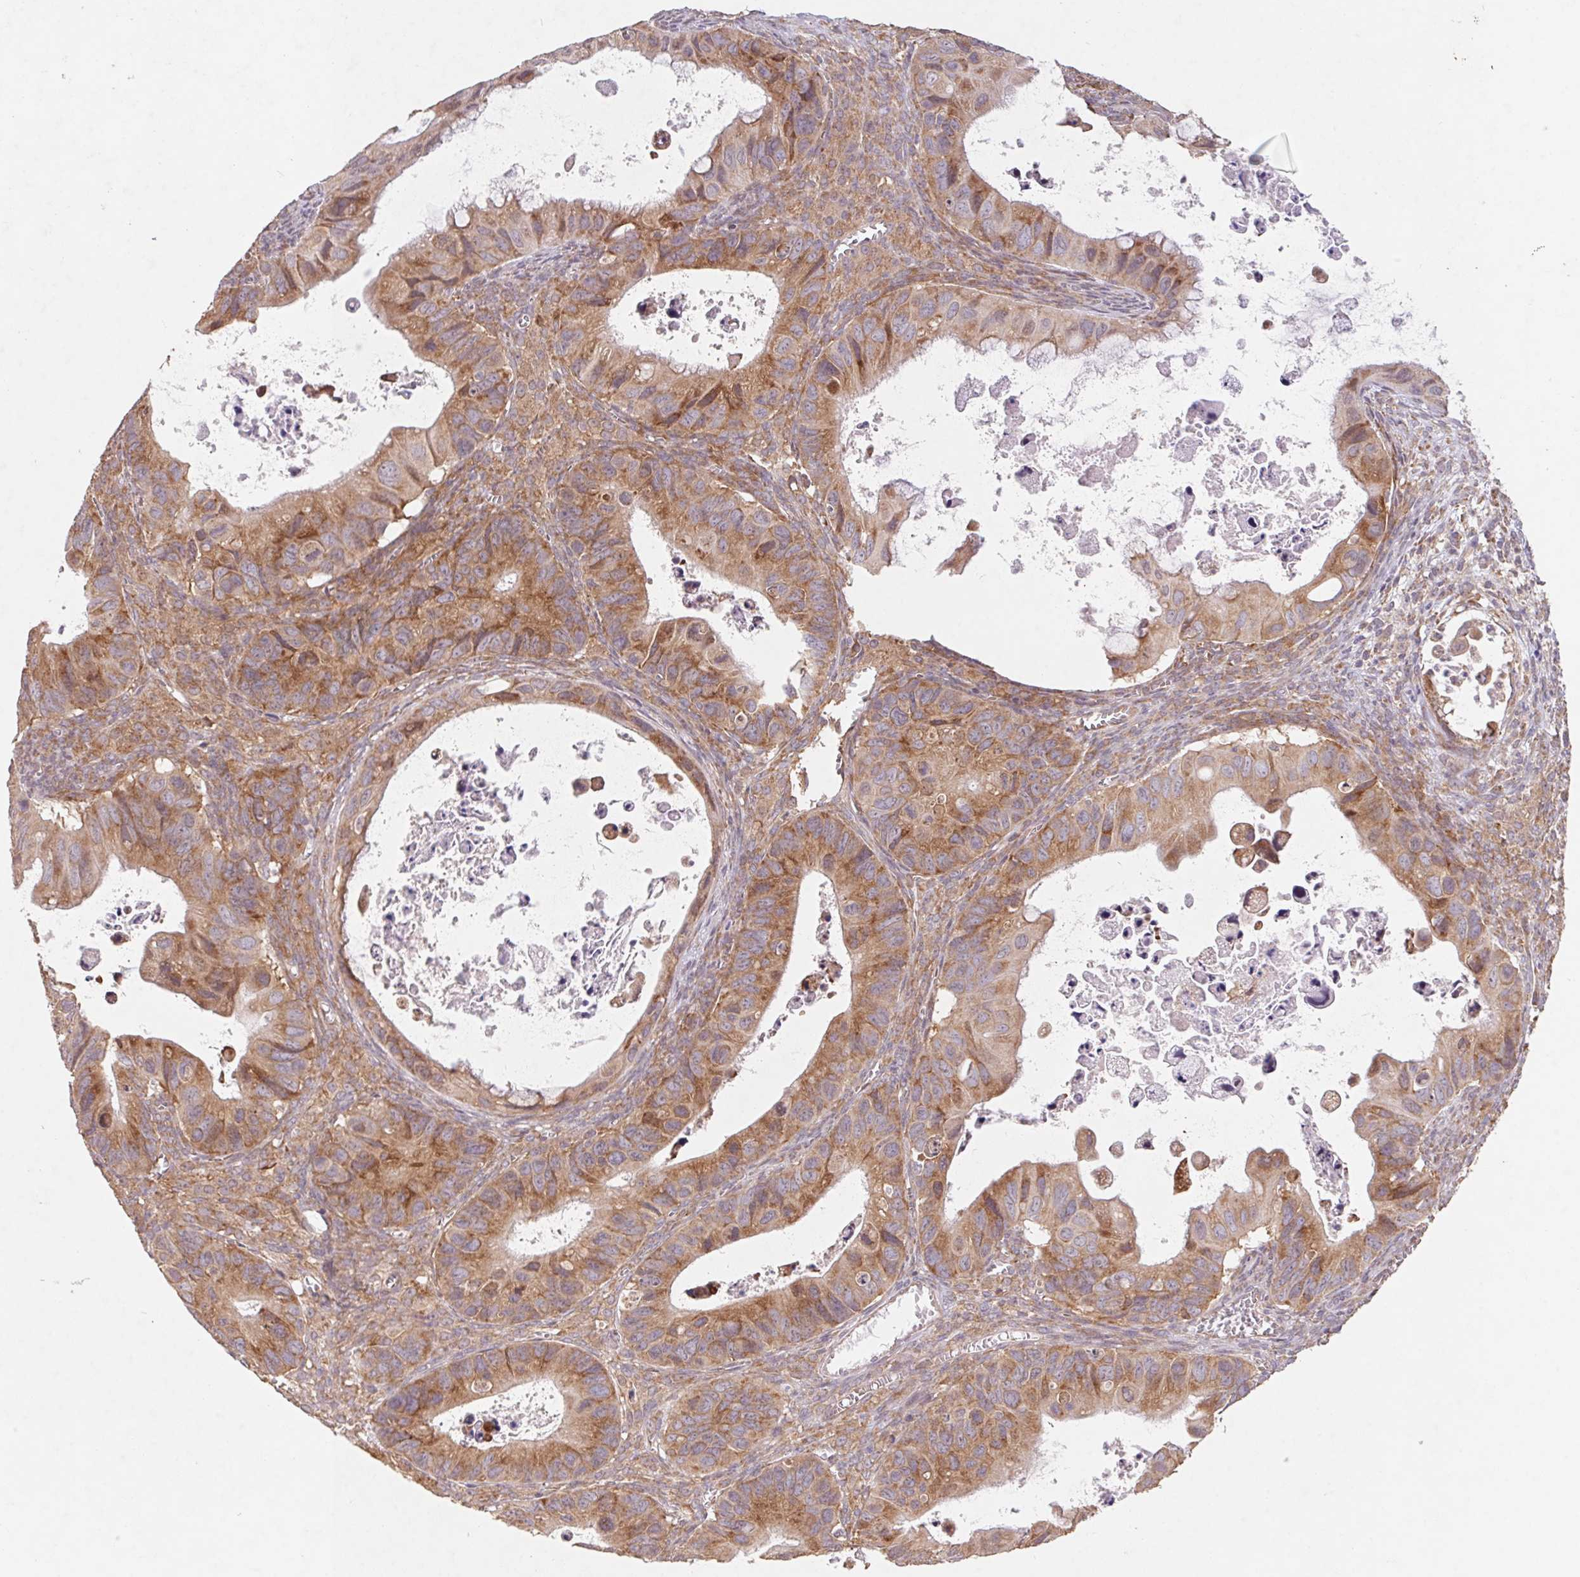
{"staining": {"intensity": "moderate", "quantity": ">75%", "location": "cytoplasmic/membranous"}, "tissue": "ovarian cancer", "cell_type": "Tumor cells", "image_type": "cancer", "snomed": [{"axis": "morphology", "description": "Cystadenocarcinoma, mucinous, NOS"}, {"axis": "topography", "description": "Ovary"}], "caption": "Moderate cytoplasmic/membranous expression for a protein is appreciated in approximately >75% of tumor cells of ovarian mucinous cystadenocarcinoma using immunohistochemistry.", "gene": "RPL27A", "patient": {"sex": "female", "age": 64}}